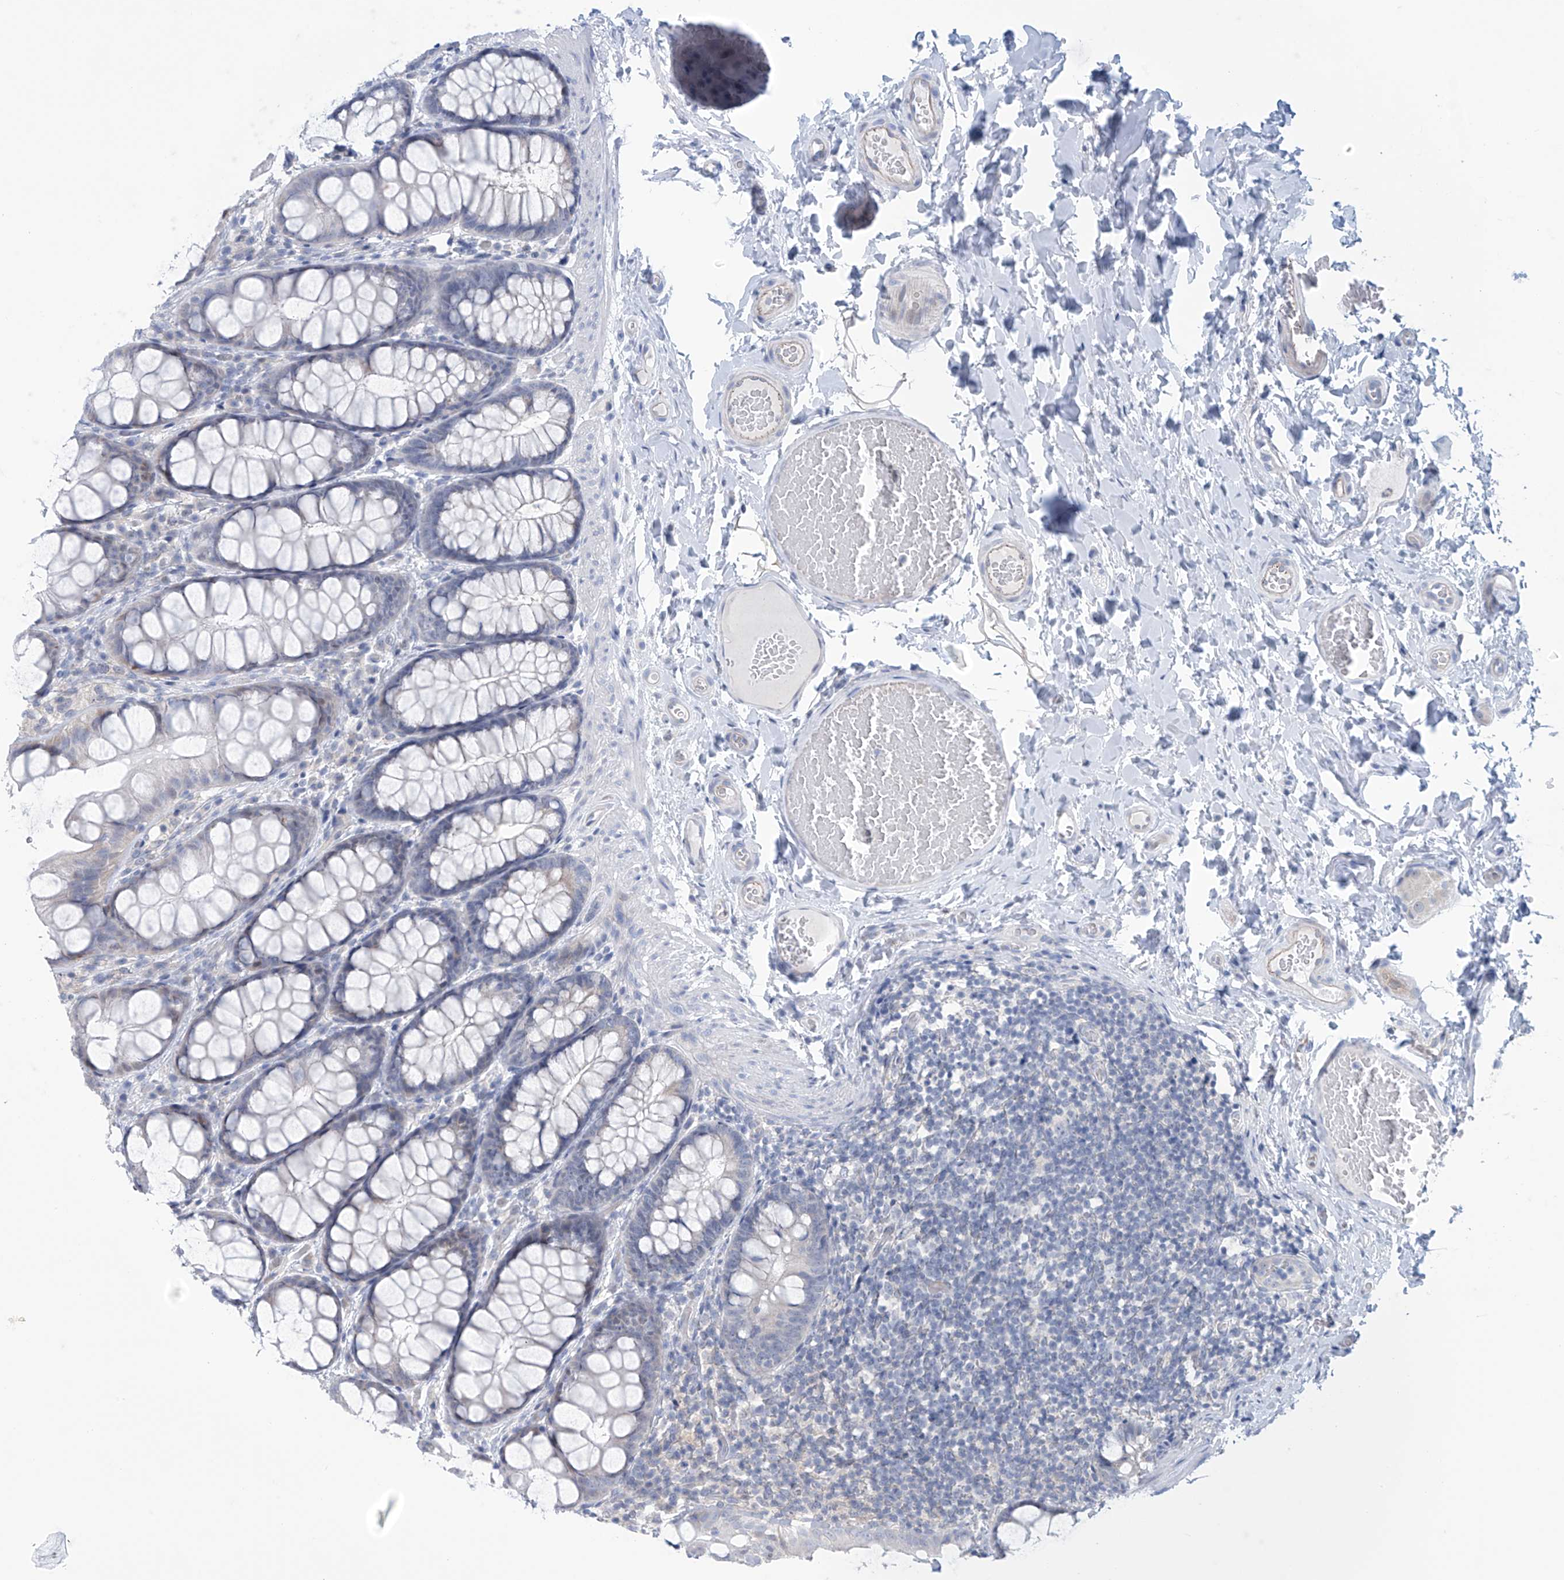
{"staining": {"intensity": "negative", "quantity": "none", "location": "none"}, "tissue": "colon", "cell_type": "Endothelial cells", "image_type": "normal", "snomed": [{"axis": "morphology", "description": "Normal tissue, NOS"}, {"axis": "topography", "description": "Colon"}], "caption": "Colon stained for a protein using immunohistochemistry (IHC) displays no staining endothelial cells.", "gene": "SLC35A5", "patient": {"sex": "male", "age": 47}}